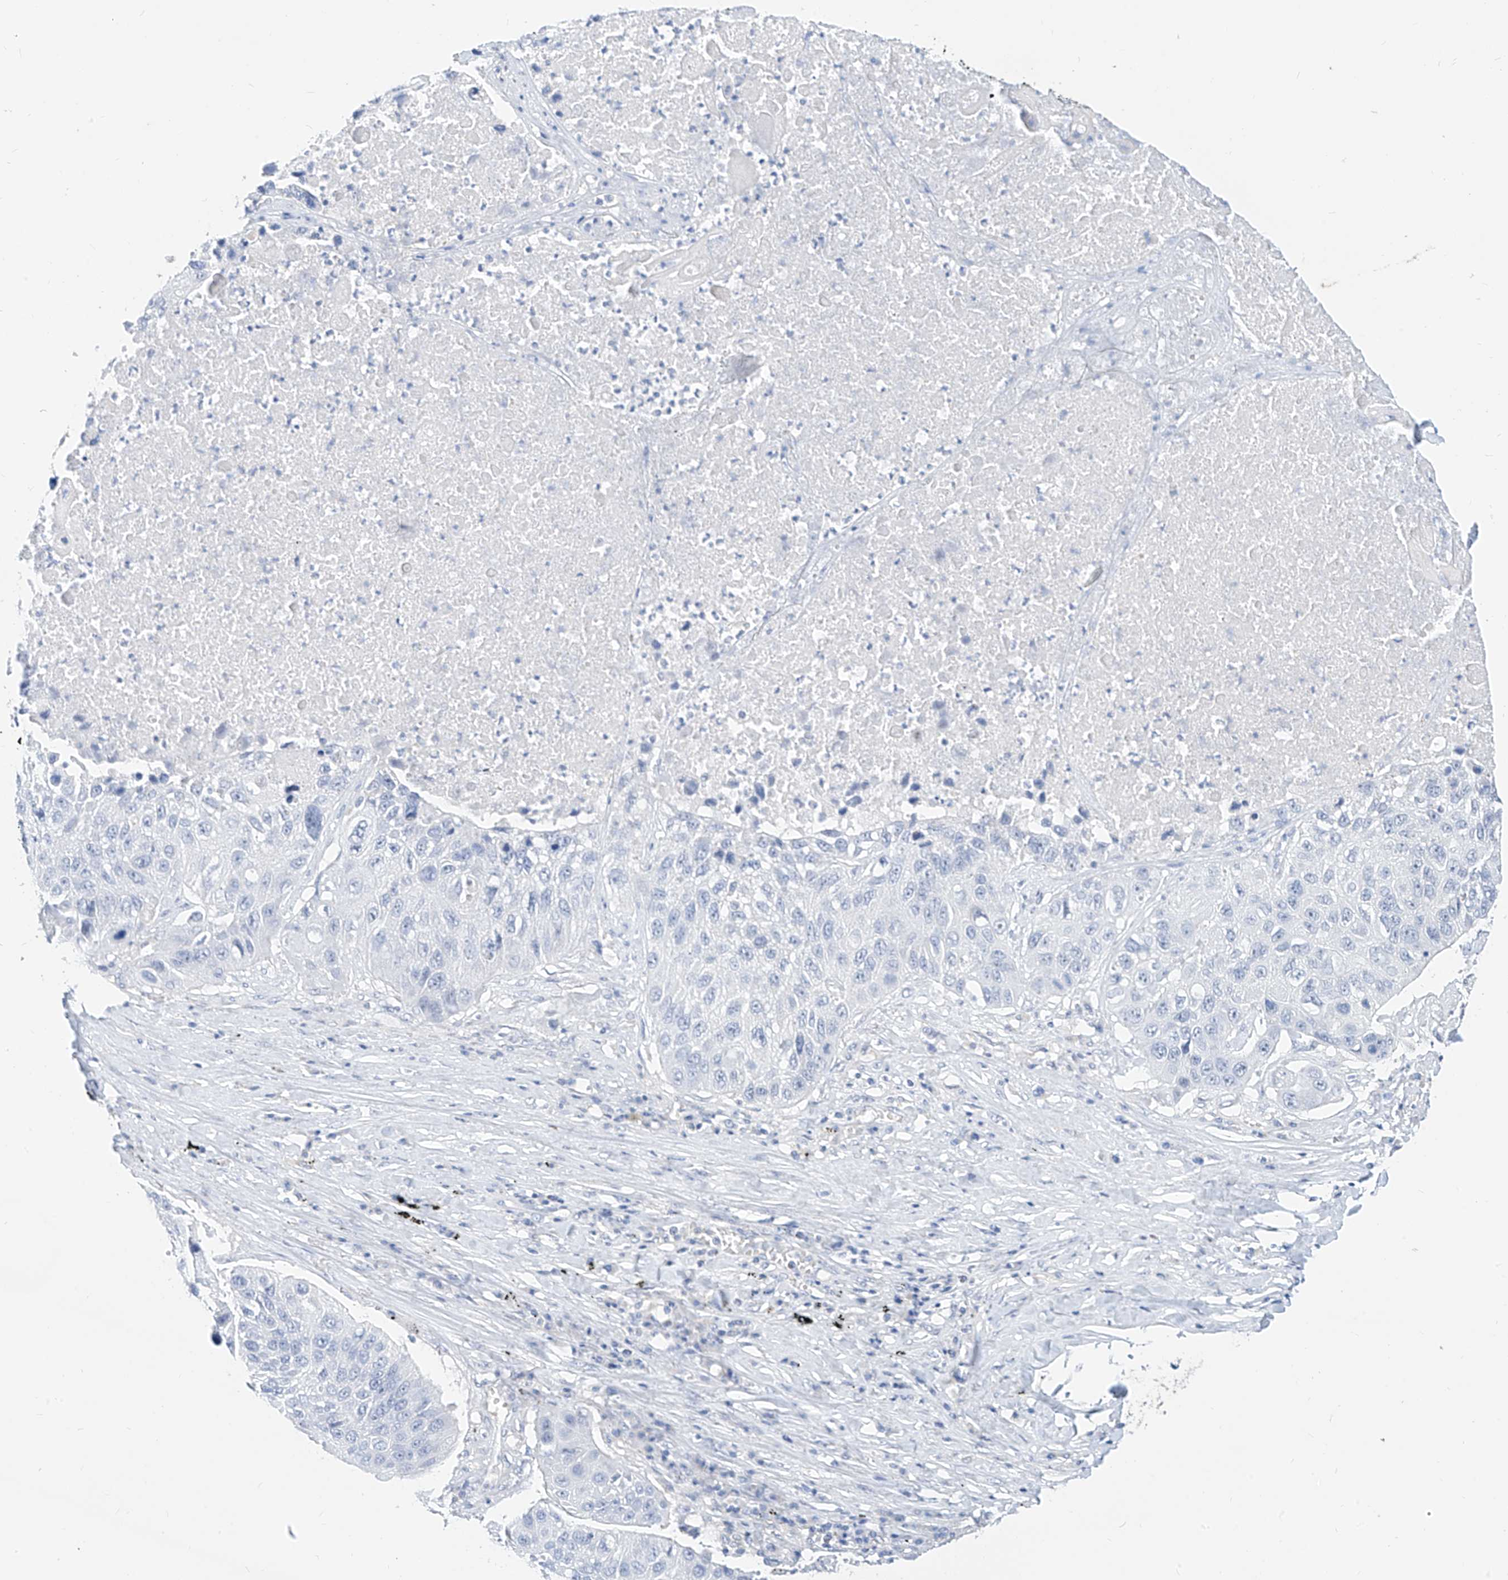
{"staining": {"intensity": "negative", "quantity": "none", "location": "none"}, "tissue": "lung cancer", "cell_type": "Tumor cells", "image_type": "cancer", "snomed": [{"axis": "morphology", "description": "Squamous cell carcinoma, NOS"}, {"axis": "topography", "description": "Lung"}], "caption": "A photomicrograph of squamous cell carcinoma (lung) stained for a protein demonstrates no brown staining in tumor cells.", "gene": "ZZEF1", "patient": {"sex": "male", "age": 61}}